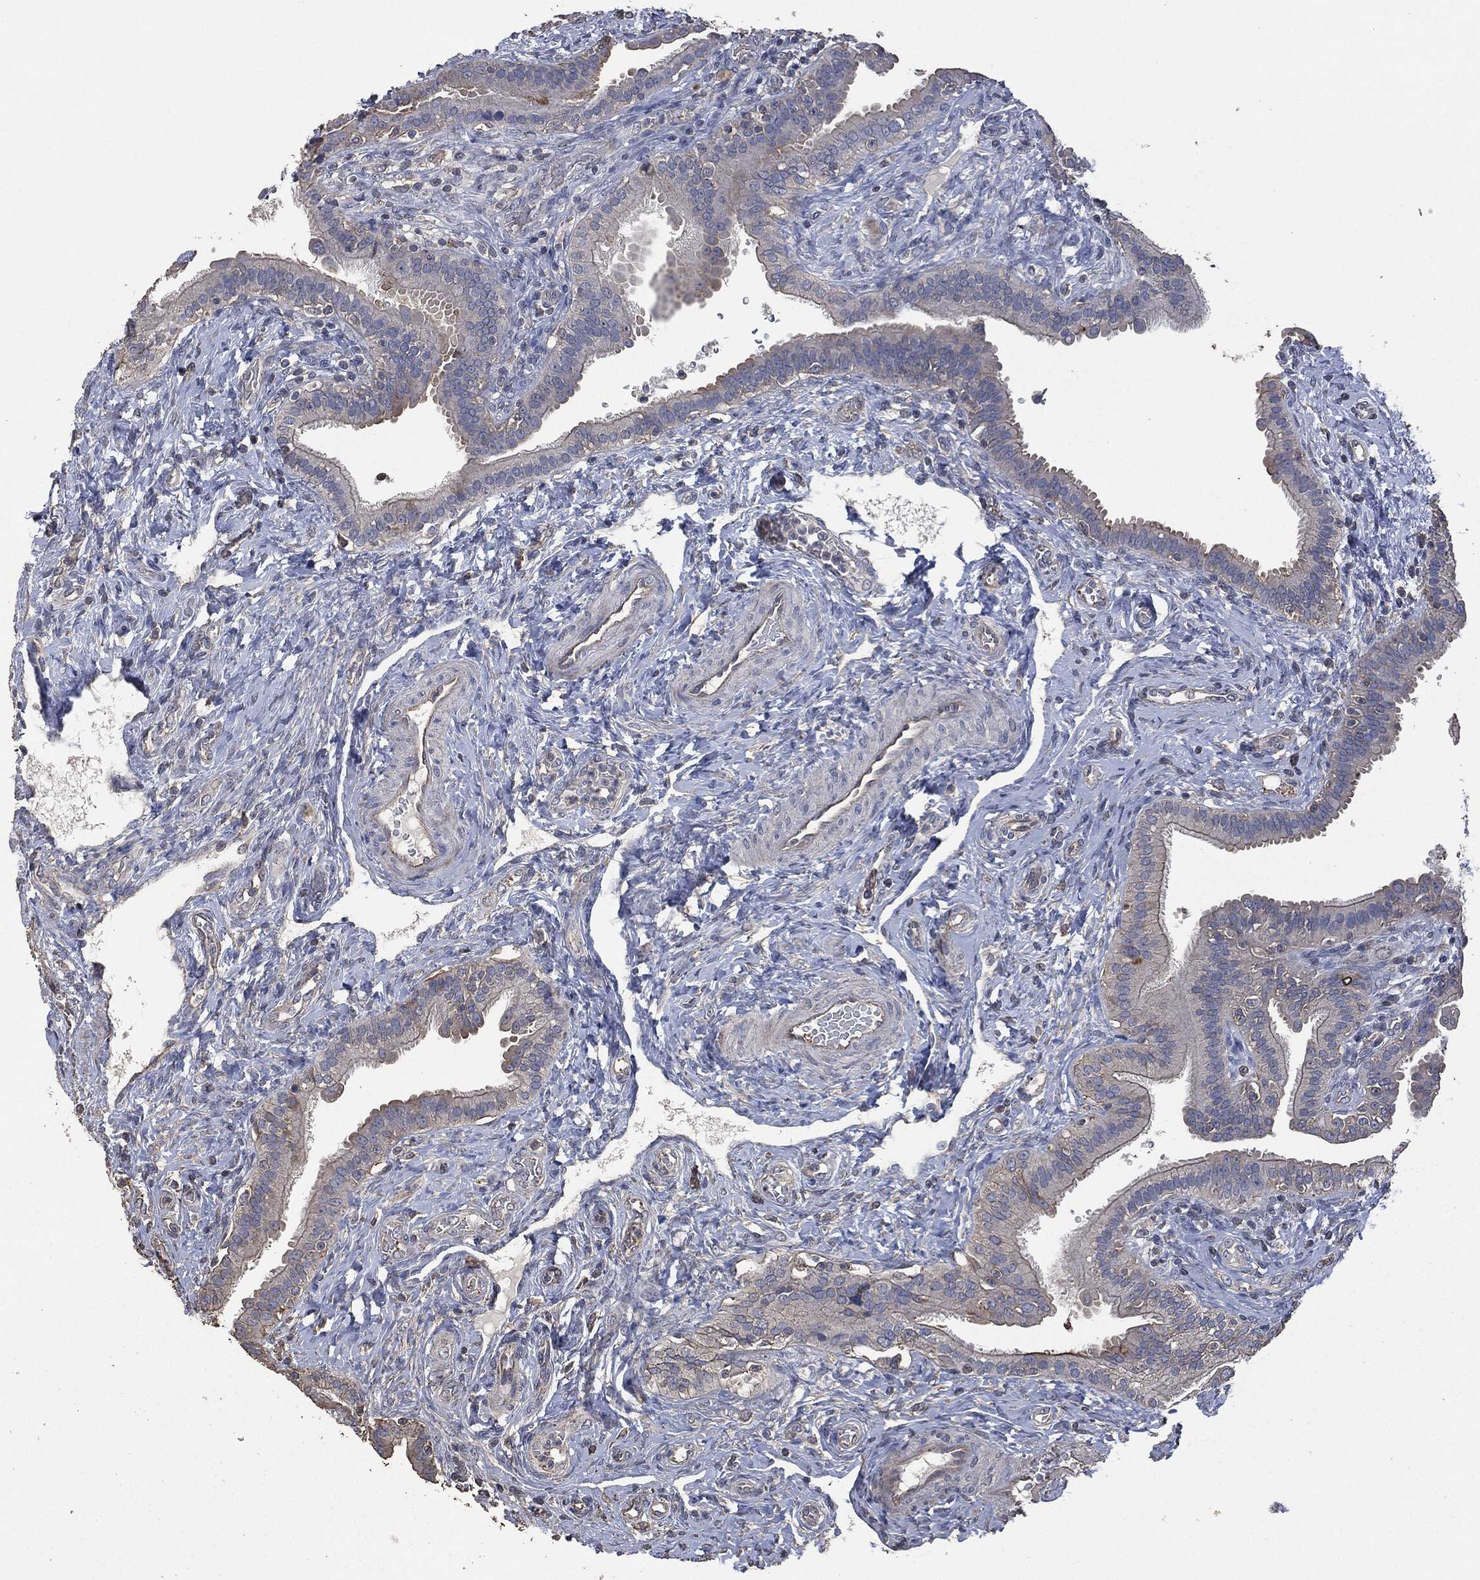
{"staining": {"intensity": "strong", "quantity": "25%-75%", "location": "cytoplasmic/membranous"}, "tissue": "fallopian tube", "cell_type": "Glandular cells", "image_type": "normal", "snomed": [{"axis": "morphology", "description": "Normal tissue, NOS"}, {"axis": "topography", "description": "Fallopian tube"}], "caption": "Immunohistochemical staining of normal fallopian tube demonstrates 25%-75% levels of strong cytoplasmic/membranous protein staining in about 25%-75% of glandular cells.", "gene": "MSLN", "patient": {"sex": "female", "age": 41}}